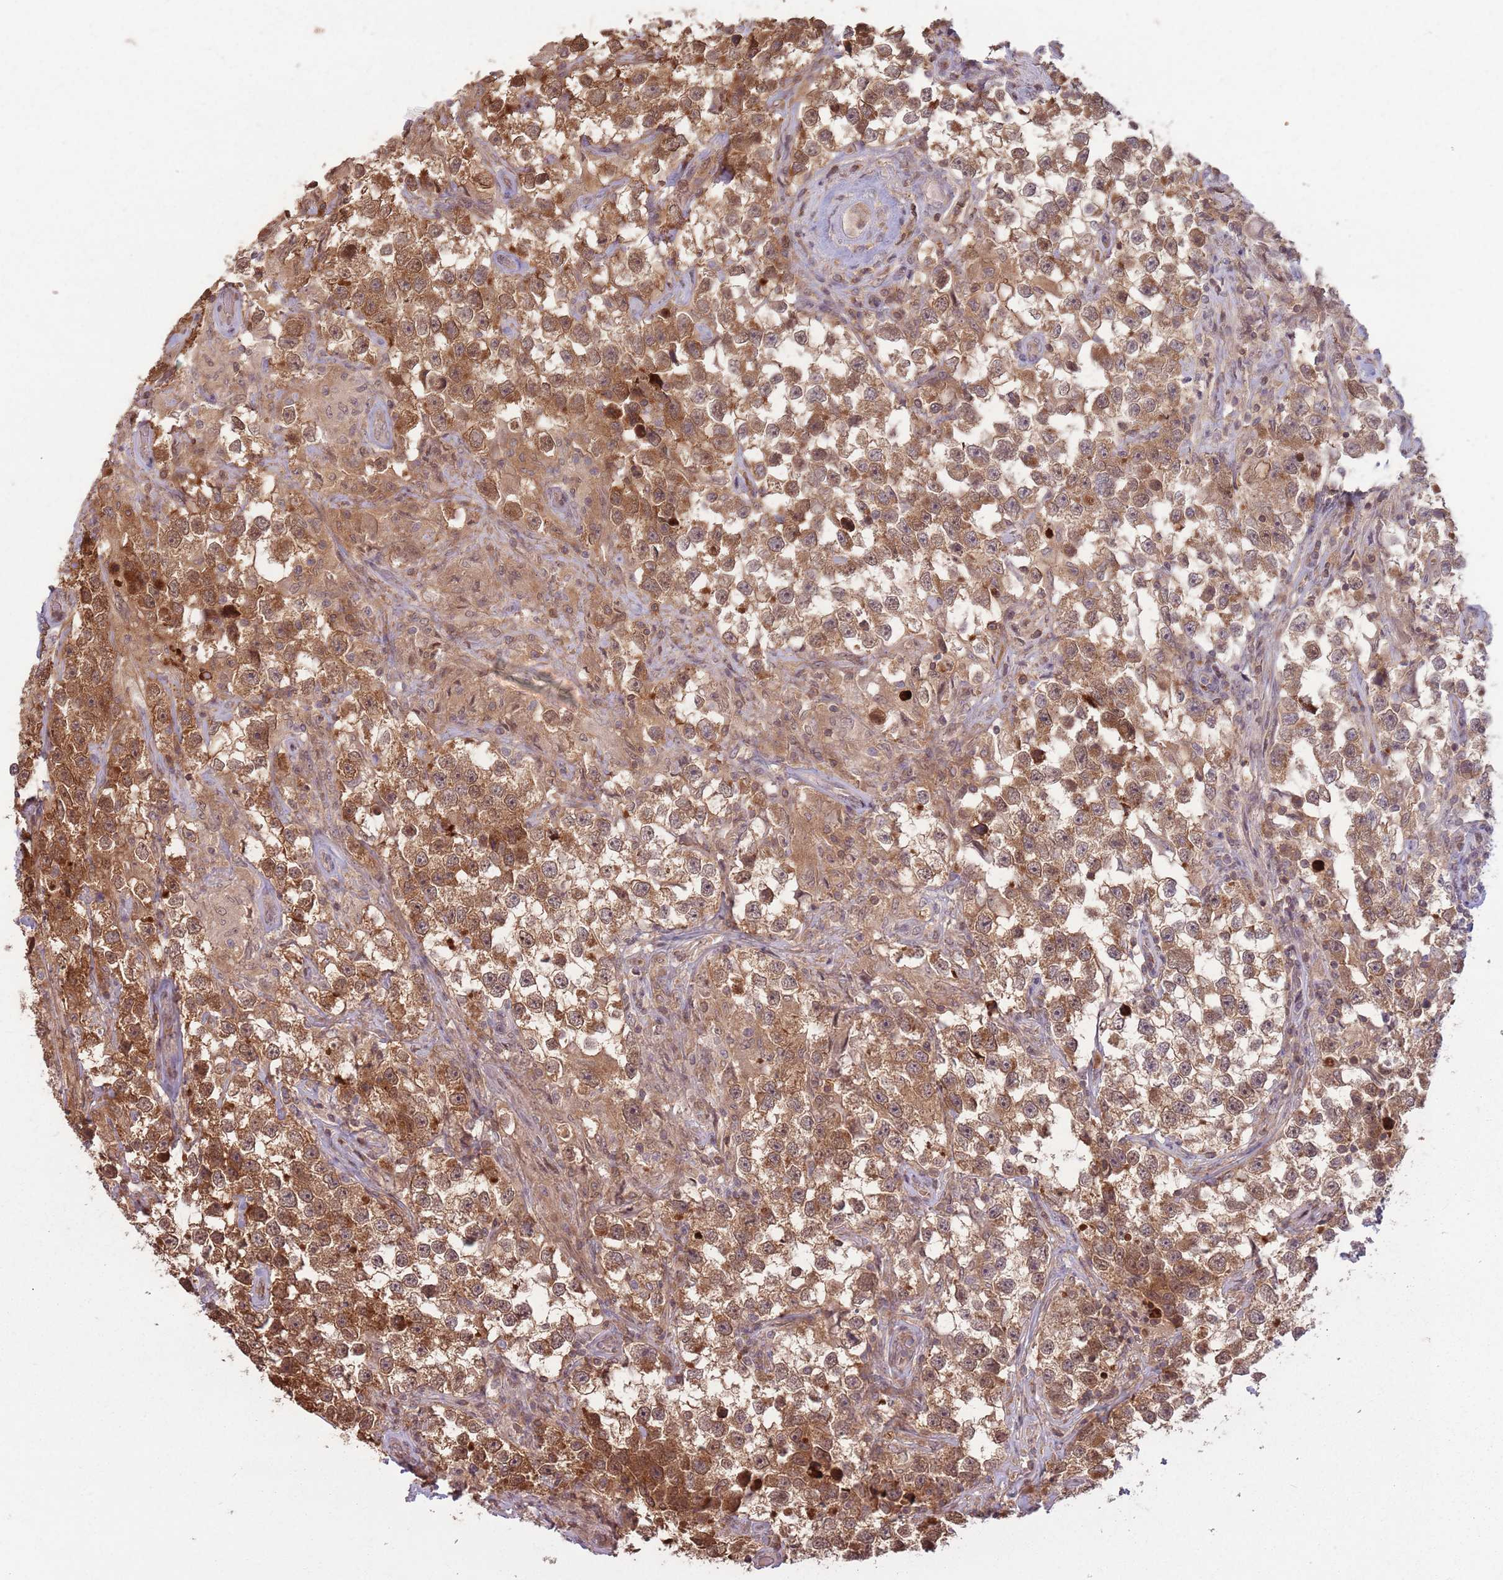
{"staining": {"intensity": "strong", "quantity": ">75%", "location": "cytoplasmic/membranous,nuclear"}, "tissue": "testis cancer", "cell_type": "Tumor cells", "image_type": "cancer", "snomed": [{"axis": "morphology", "description": "Seminoma, NOS"}, {"axis": "topography", "description": "Testis"}], "caption": "DAB (3,3'-diaminobenzidine) immunohistochemical staining of testis cancer demonstrates strong cytoplasmic/membranous and nuclear protein expression in approximately >75% of tumor cells.", "gene": "CCDC154", "patient": {"sex": "male", "age": 46}}